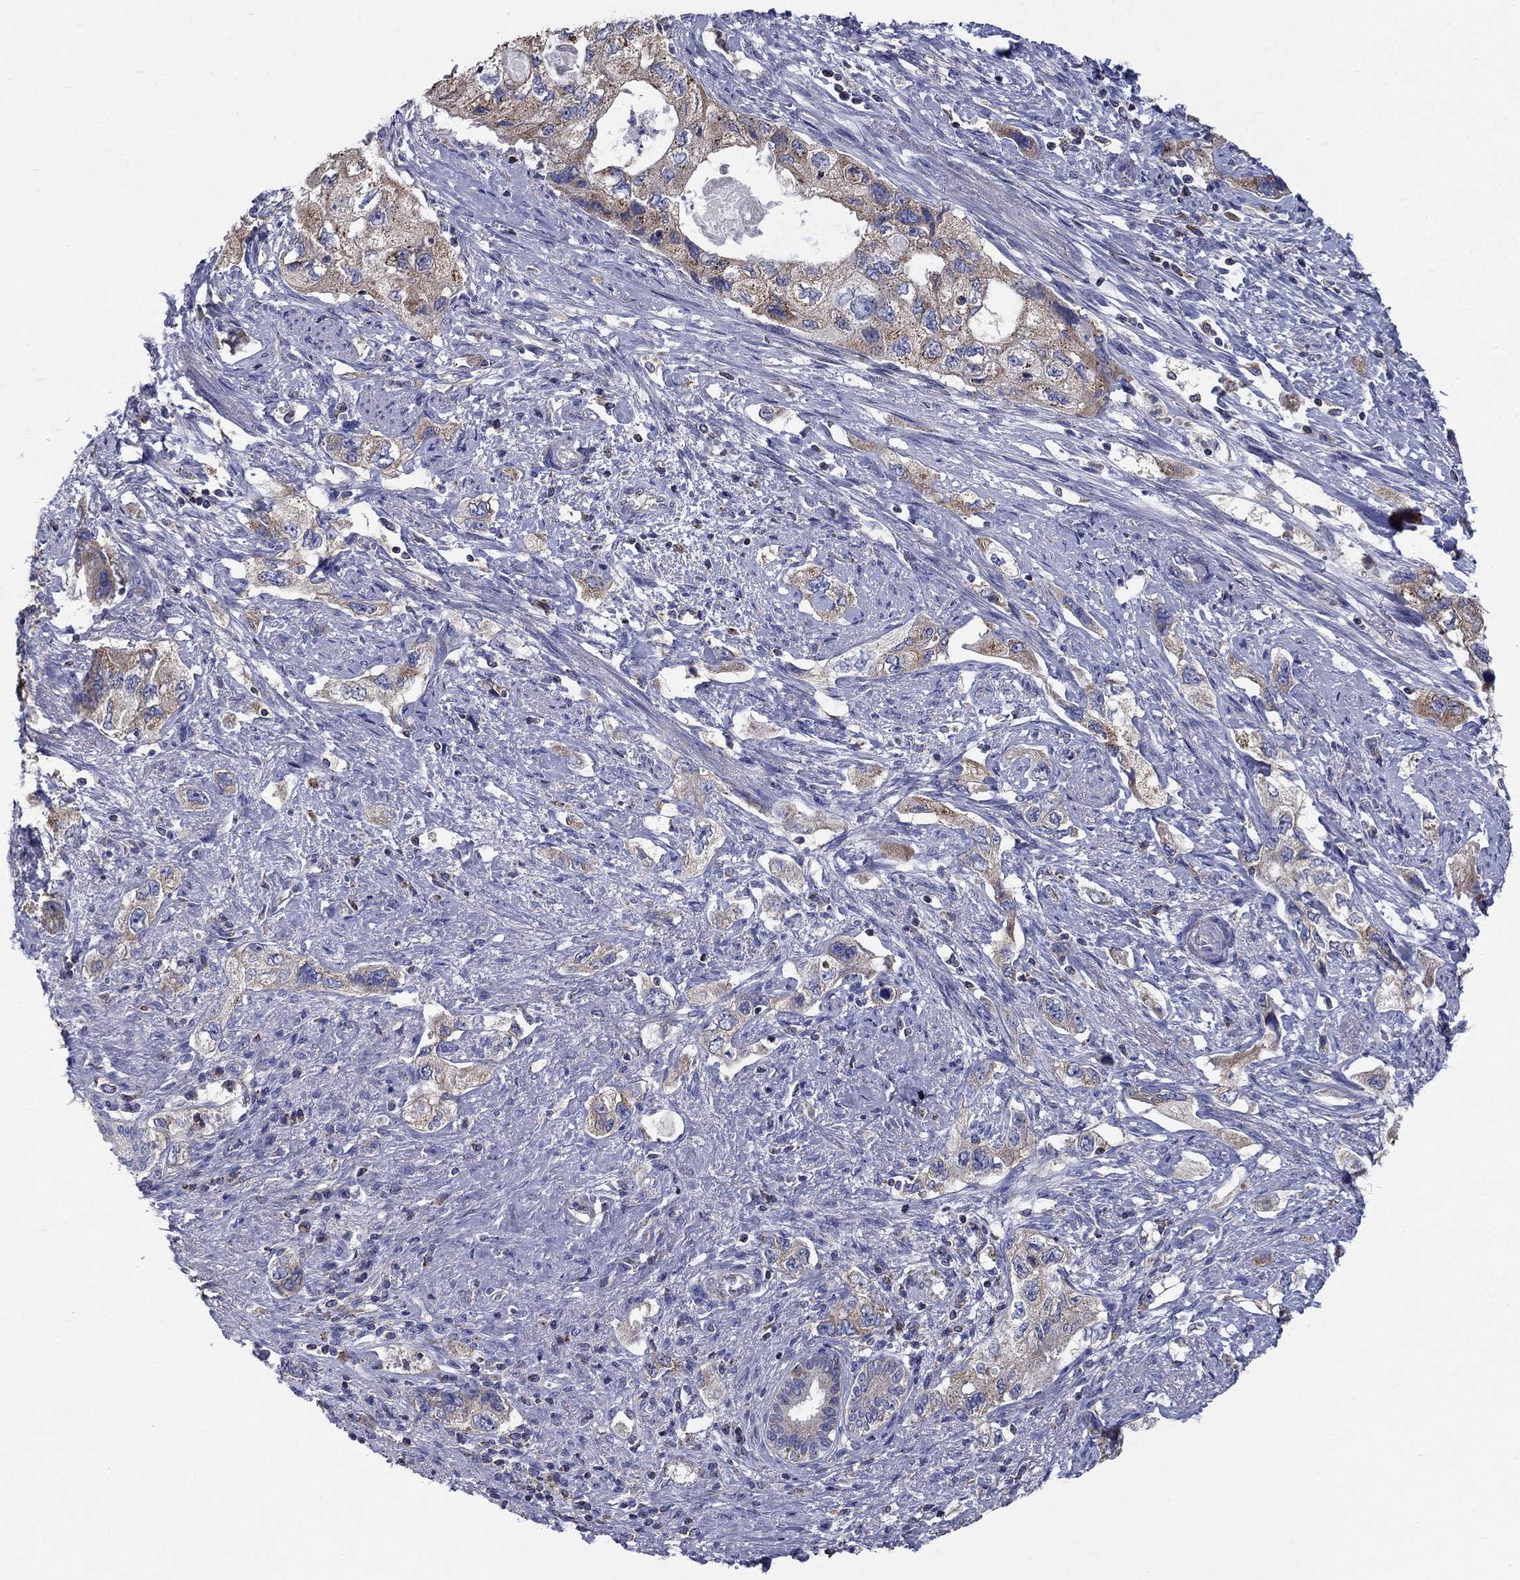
{"staining": {"intensity": "moderate", "quantity": "25%-75%", "location": "cytoplasmic/membranous"}, "tissue": "pancreatic cancer", "cell_type": "Tumor cells", "image_type": "cancer", "snomed": [{"axis": "morphology", "description": "Adenocarcinoma, NOS"}, {"axis": "topography", "description": "Pancreas"}], "caption": "This histopathology image demonstrates immunohistochemistry staining of human pancreatic adenocarcinoma, with medium moderate cytoplasmic/membranous staining in about 25%-75% of tumor cells.", "gene": "NME5", "patient": {"sex": "female", "age": 73}}